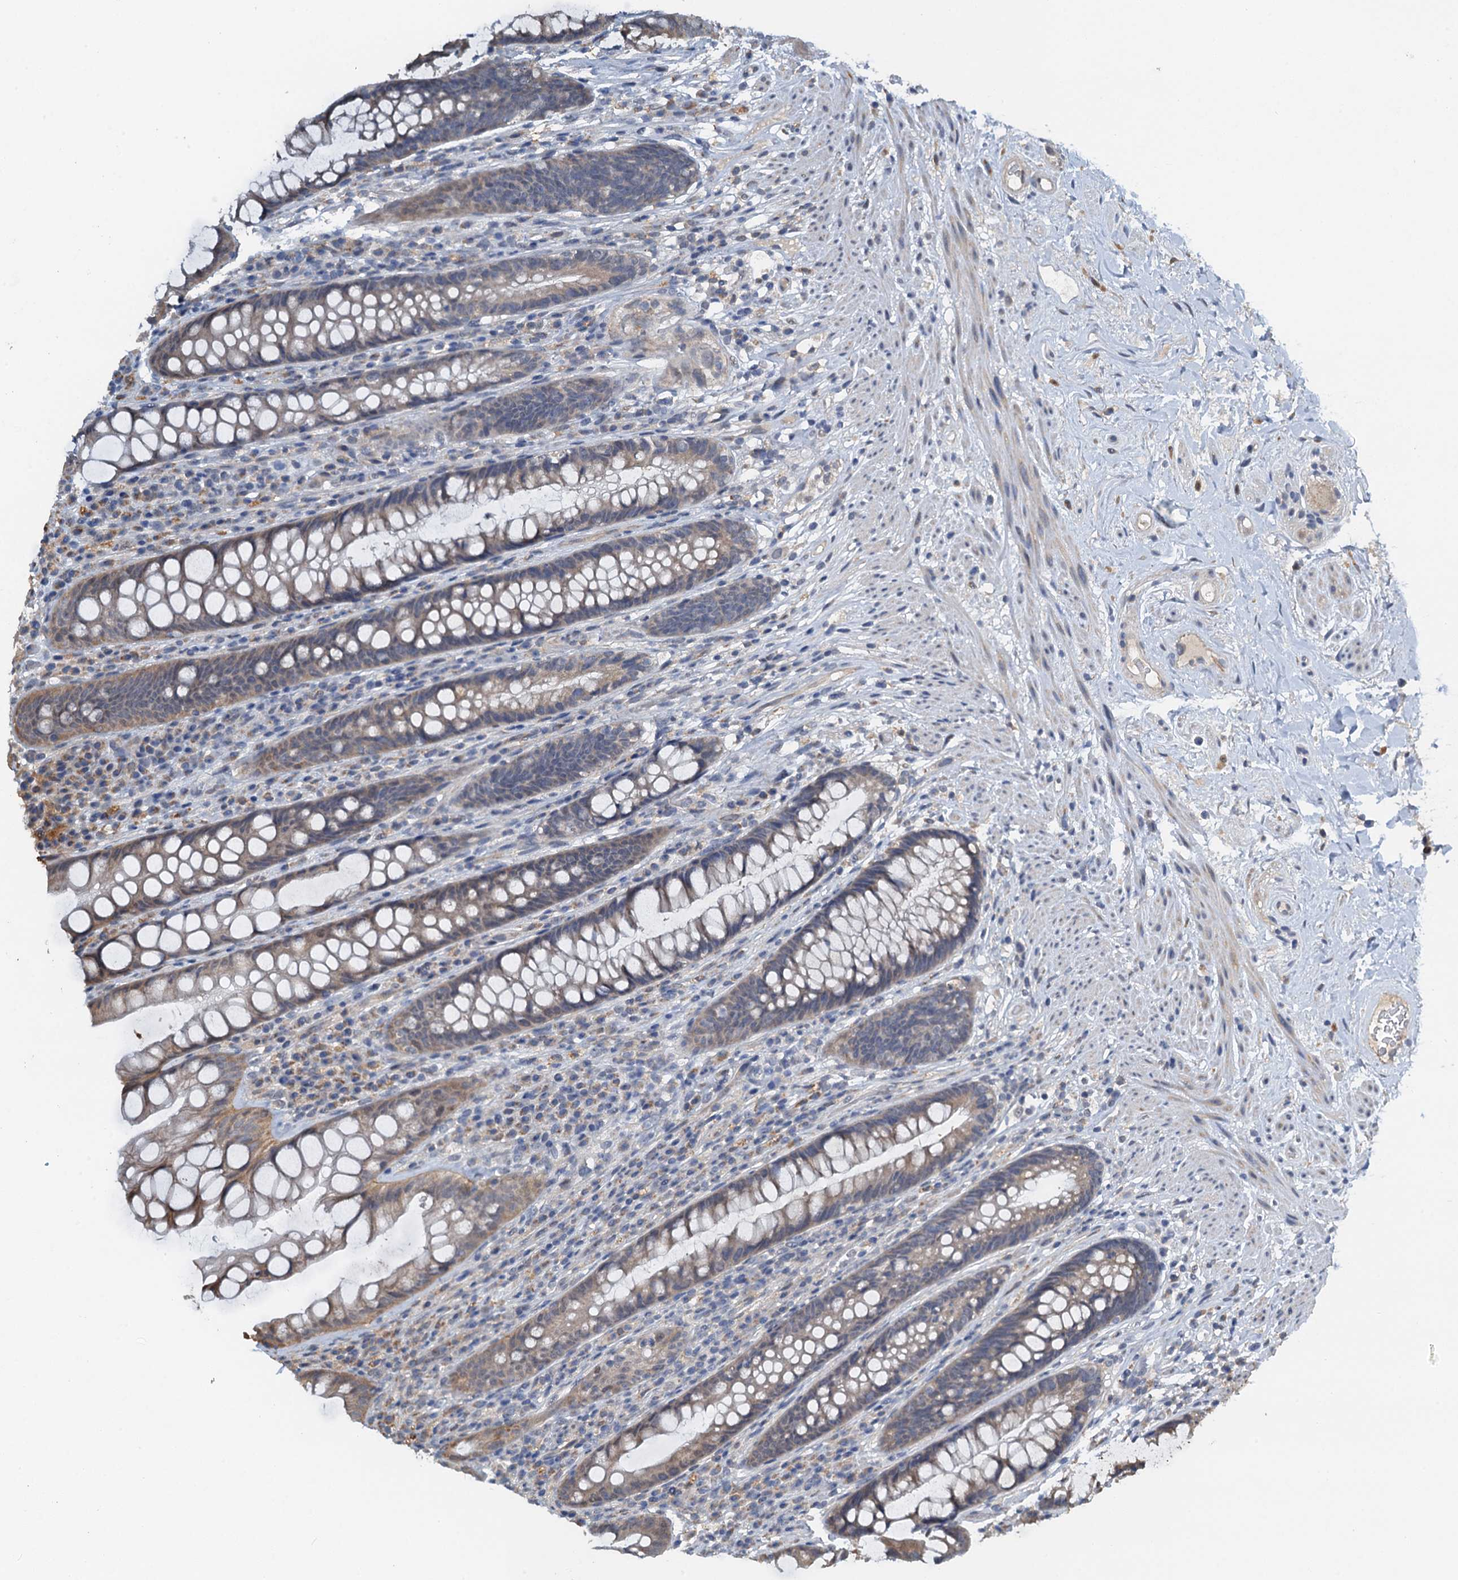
{"staining": {"intensity": "weak", "quantity": "25%-75%", "location": "cytoplasmic/membranous"}, "tissue": "rectum", "cell_type": "Glandular cells", "image_type": "normal", "snomed": [{"axis": "morphology", "description": "Normal tissue, NOS"}, {"axis": "topography", "description": "Rectum"}], "caption": "Rectum stained with DAB (3,3'-diaminobenzidine) immunohistochemistry (IHC) shows low levels of weak cytoplasmic/membranous positivity in approximately 25%-75% of glandular cells.", "gene": "ZNF606", "patient": {"sex": "male", "age": 74}}